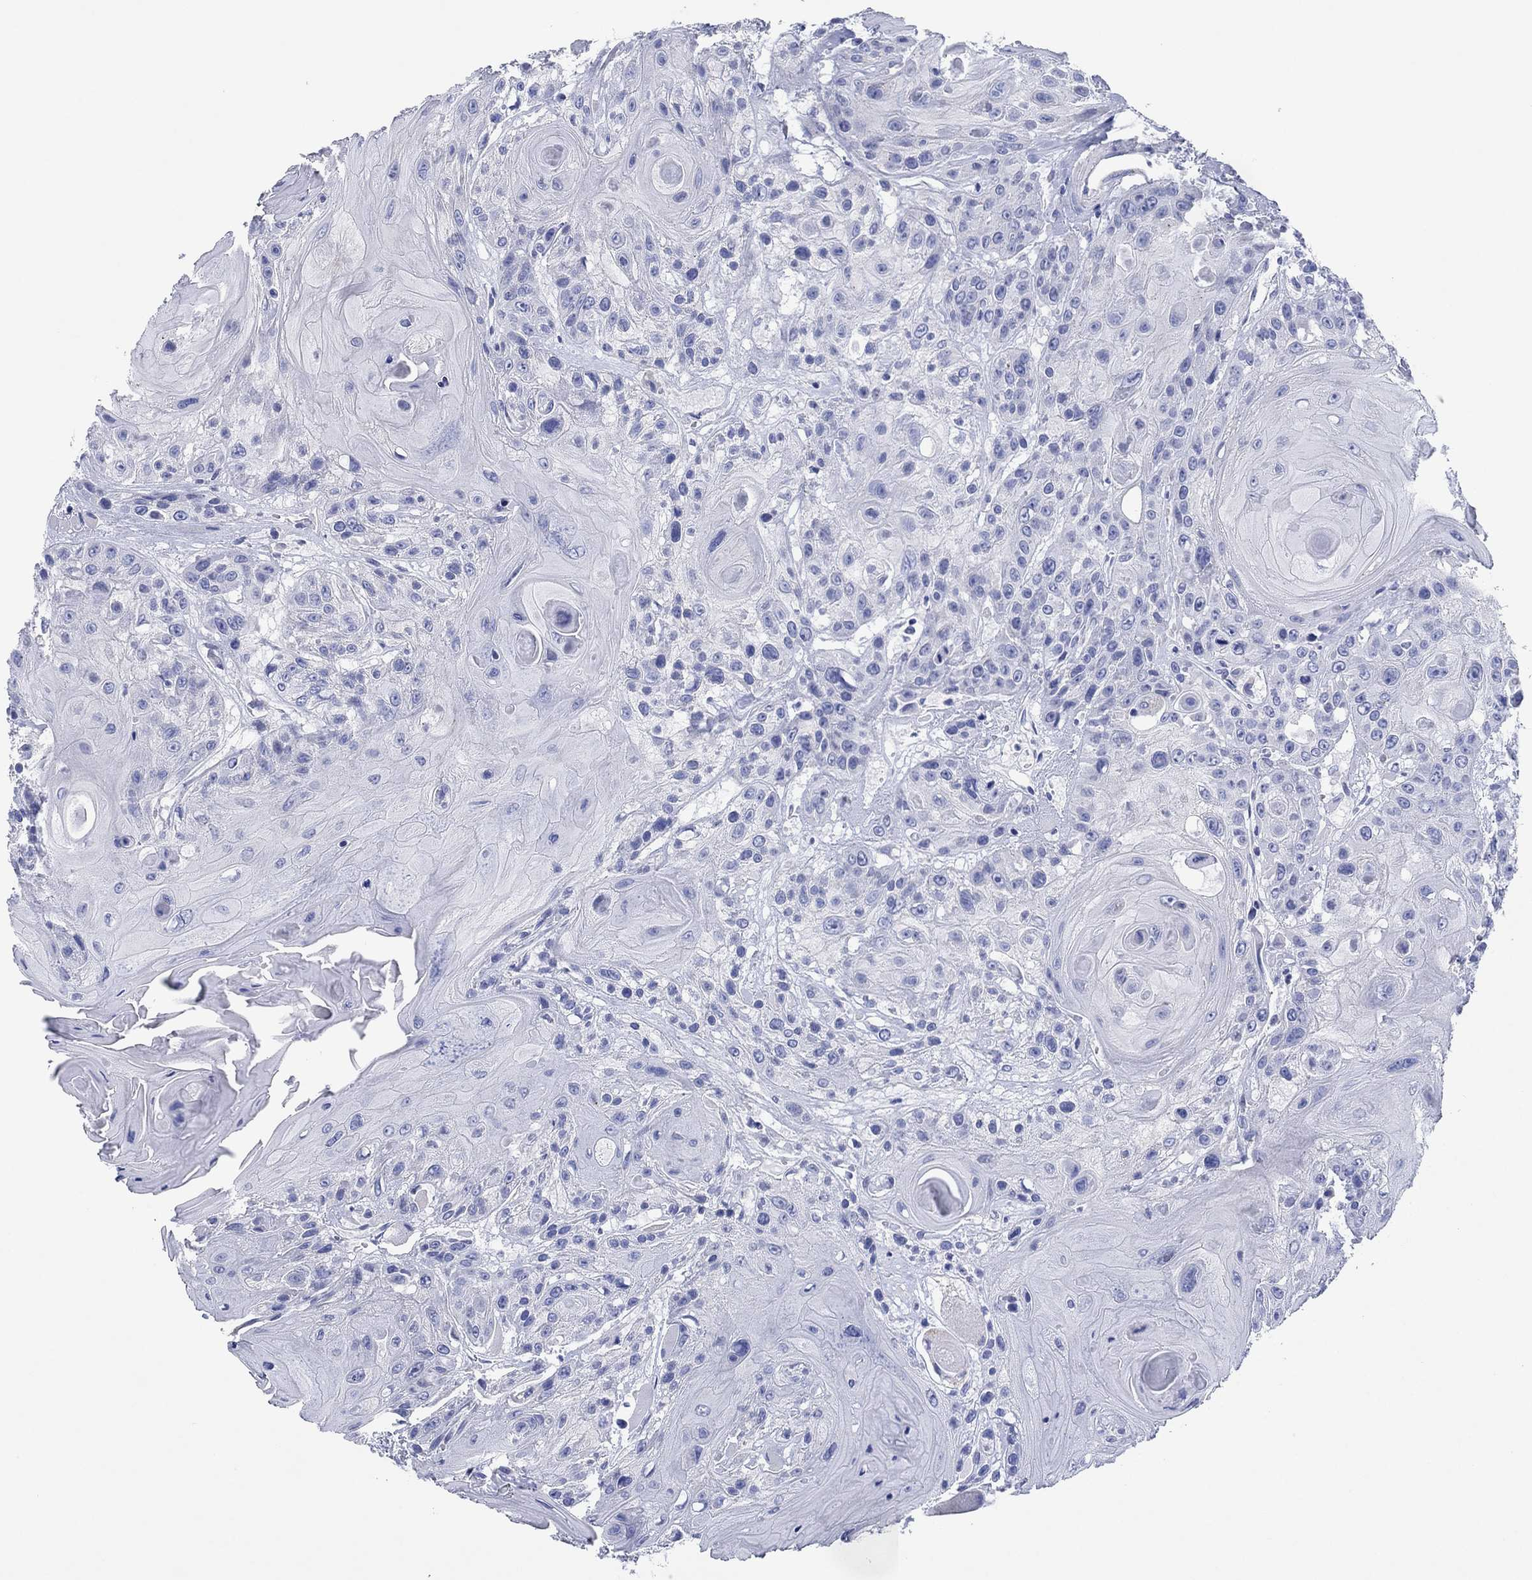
{"staining": {"intensity": "negative", "quantity": "none", "location": "none"}, "tissue": "head and neck cancer", "cell_type": "Tumor cells", "image_type": "cancer", "snomed": [{"axis": "morphology", "description": "Squamous cell carcinoma, NOS"}, {"axis": "topography", "description": "Head-Neck"}], "caption": "This is an IHC micrograph of squamous cell carcinoma (head and neck). There is no staining in tumor cells.", "gene": "HCRT", "patient": {"sex": "female", "age": 59}}